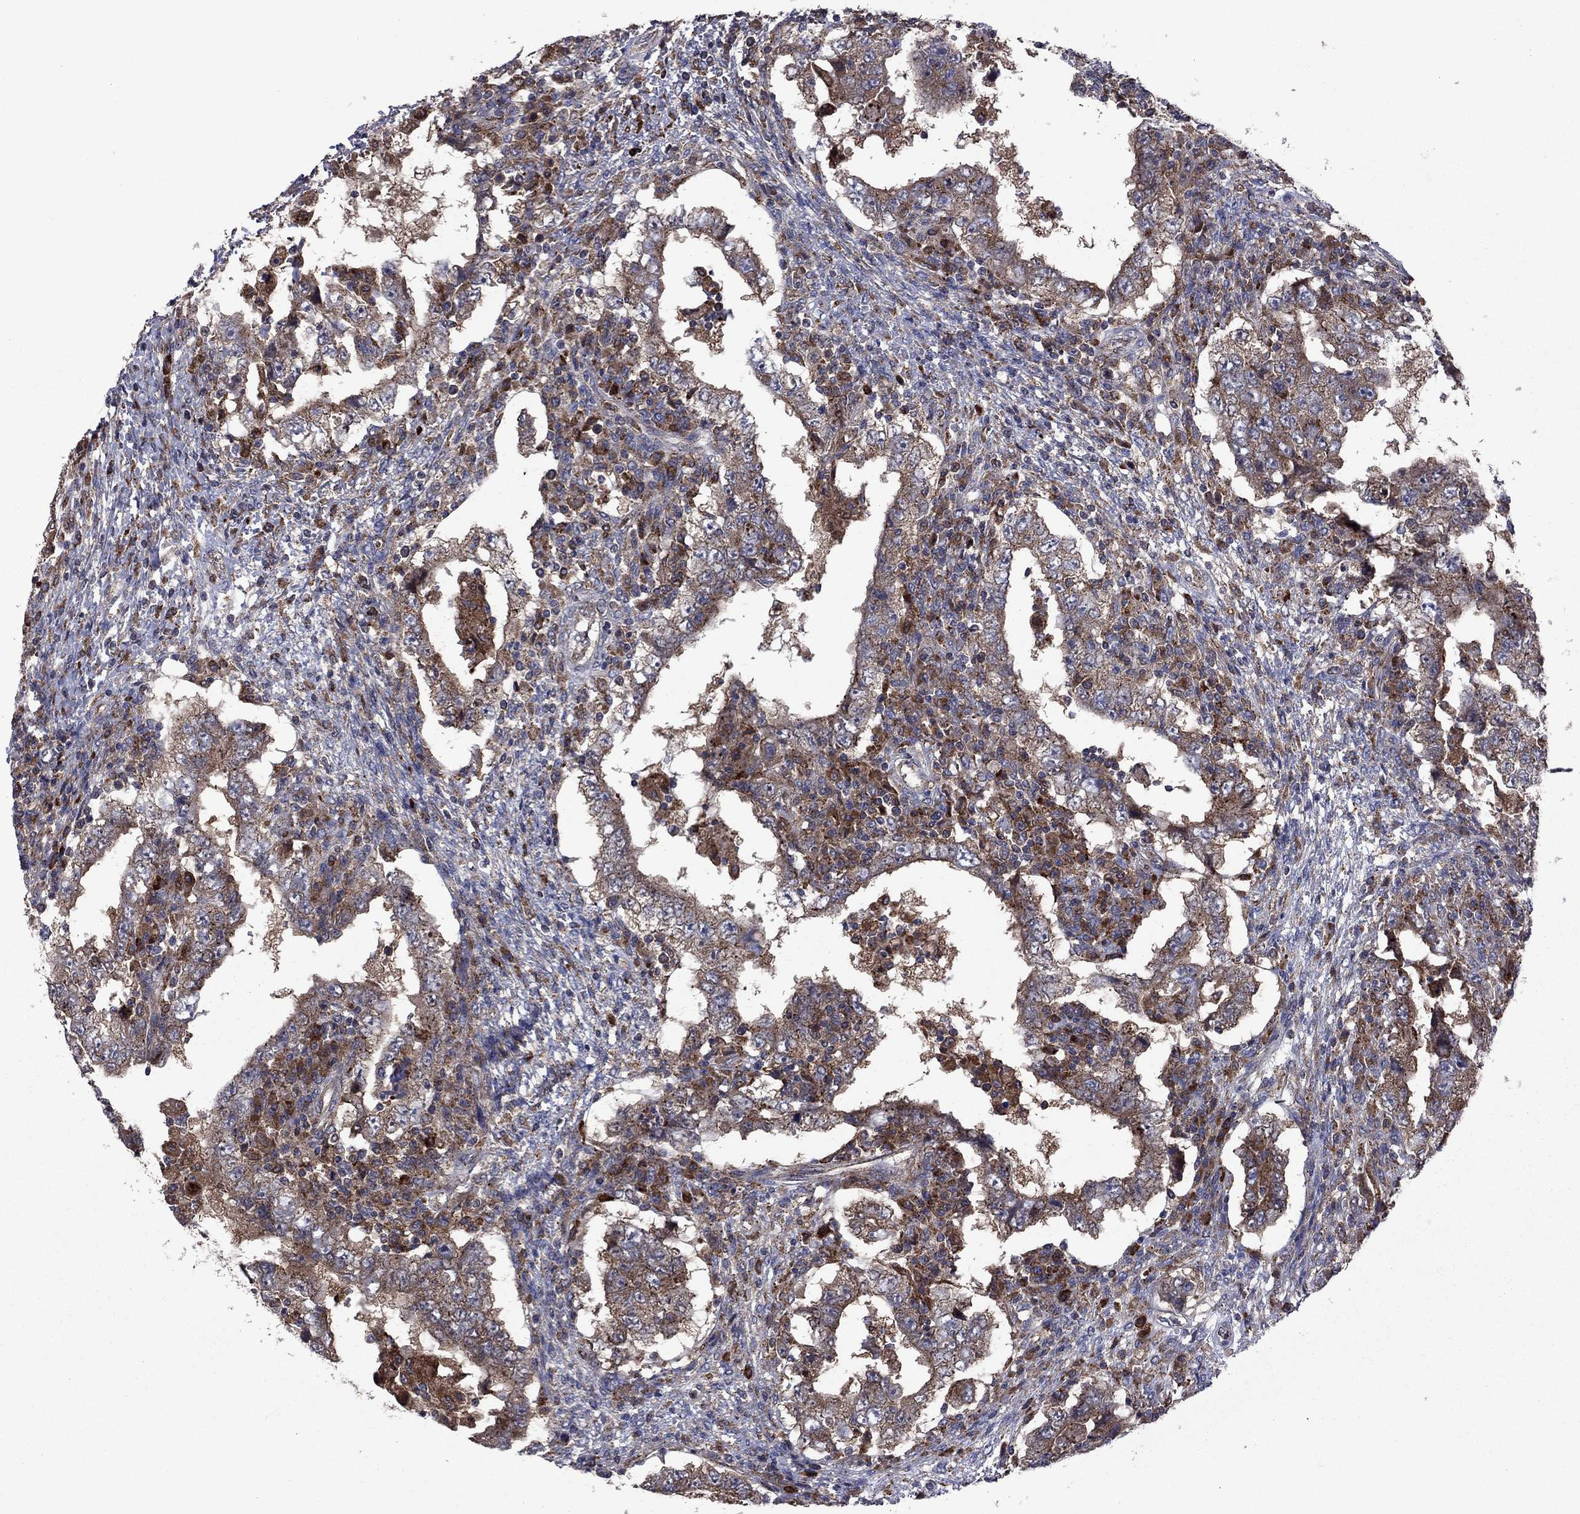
{"staining": {"intensity": "moderate", "quantity": "25%-75%", "location": "cytoplasmic/membranous"}, "tissue": "testis cancer", "cell_type": "Tumor cells", "image_type": "cancer", "snomed": [{"axis": "morphology", "description": "Carcinoma, Embryonal, NOS"}, {"axis": "topography", "description": "Testis"}], "caption": "IHC micrograph of human testis cancer (embryonal carcinoma) stained for a protein (brown), which reveals medium levels of moderate cytoplasmic/membranous expression in about 25%-75% of tumor cells.", "gene": "MEA1", "patient": {"sex": "male", "age": 26}}